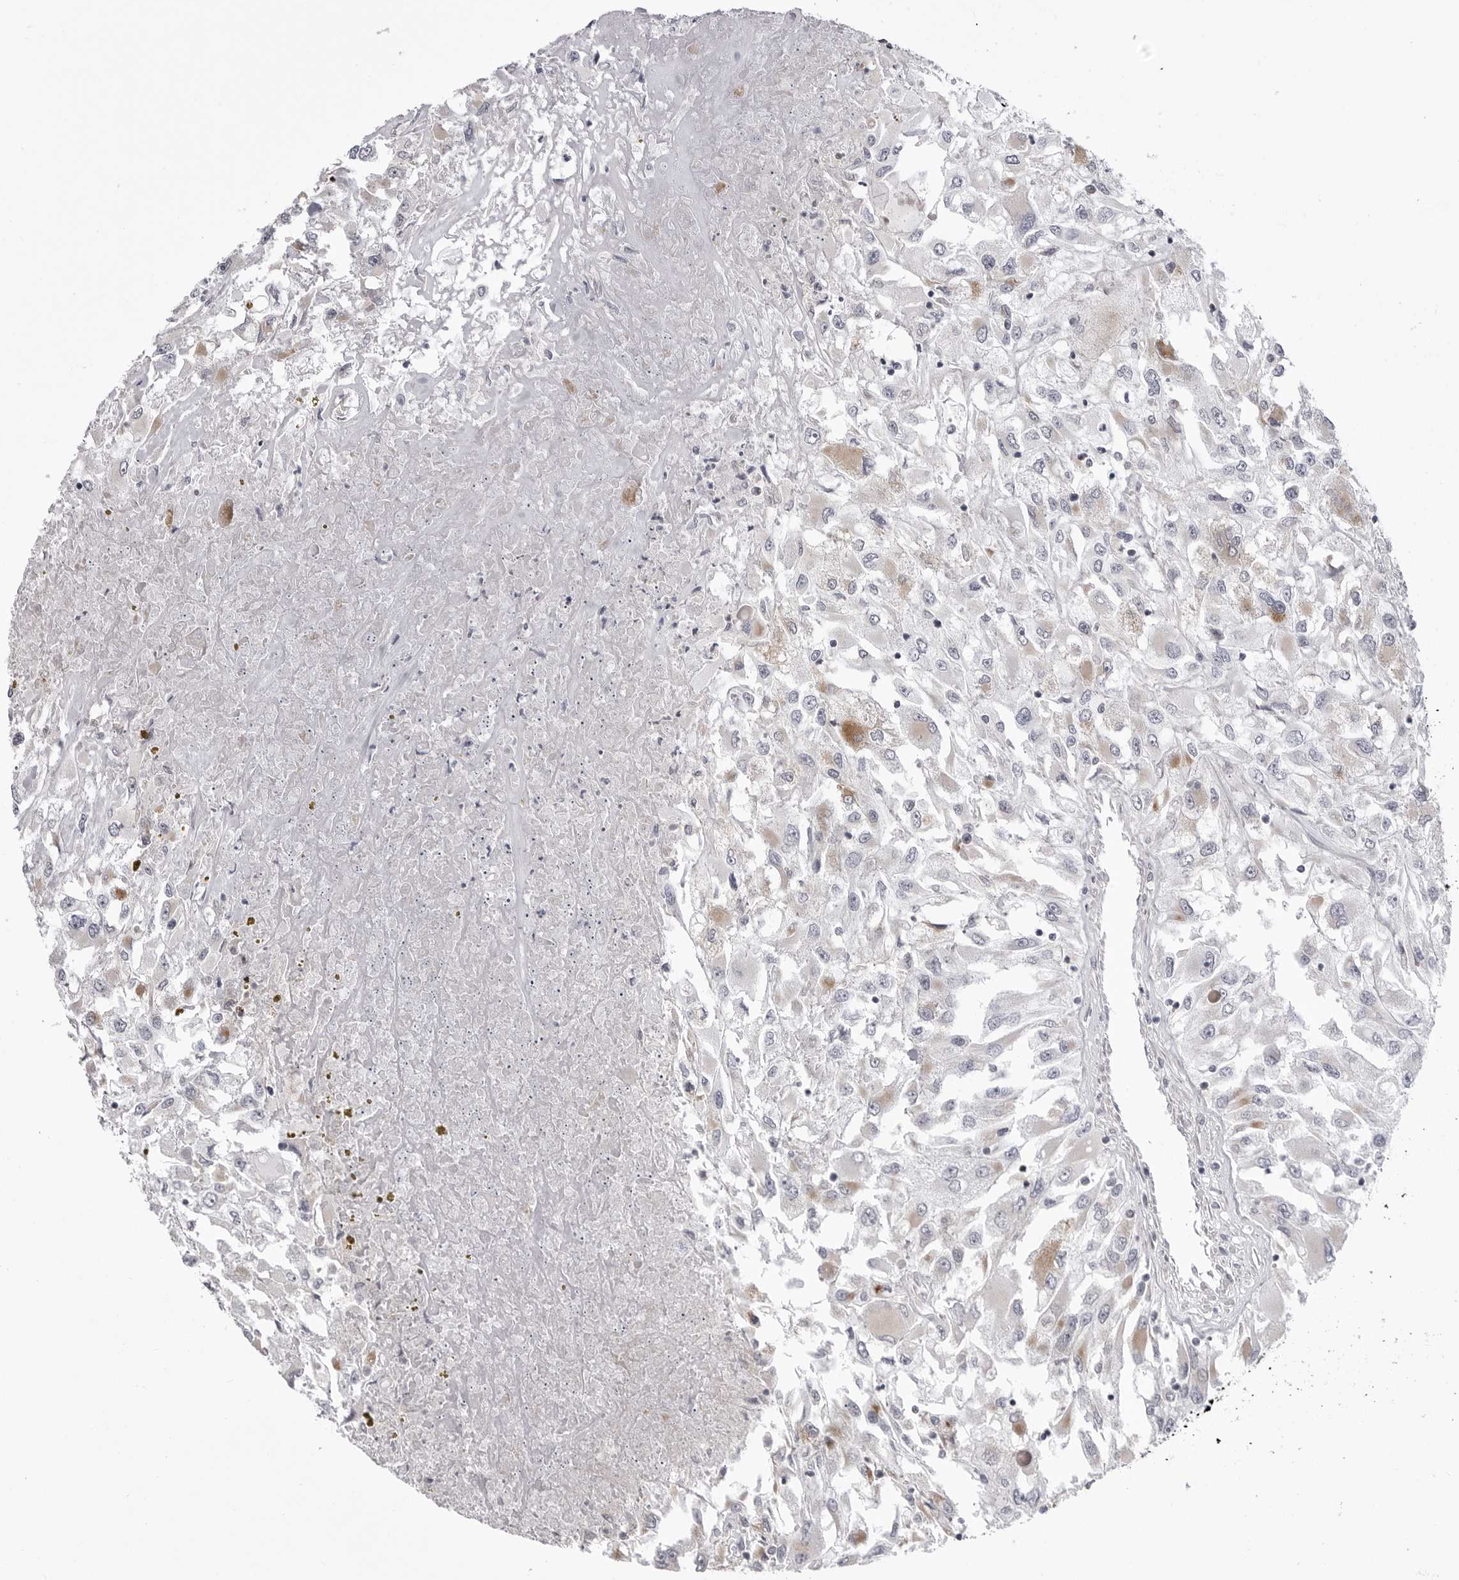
{"staining": {"intensity": "negative", "quantity": "none", "location": "none"}, "tissue": "renal cancer", "cell_type": "Tumor cells", "image_type": "cancer", "snomed": [{"axis": "morphology", "description": "Adenocarcinoma, NOS"}, {"axis": "topography", "description": "Kidney"}], "caption": "IHC image of neoplastic tissue: renal adenocarcinoma stained with DAB (3,3'-diaminobenzidine) demonstrates no significant protein positivity in tumor cells.", "gene": "CCDC18", "patient": {"sex": "female", "age": 52}}